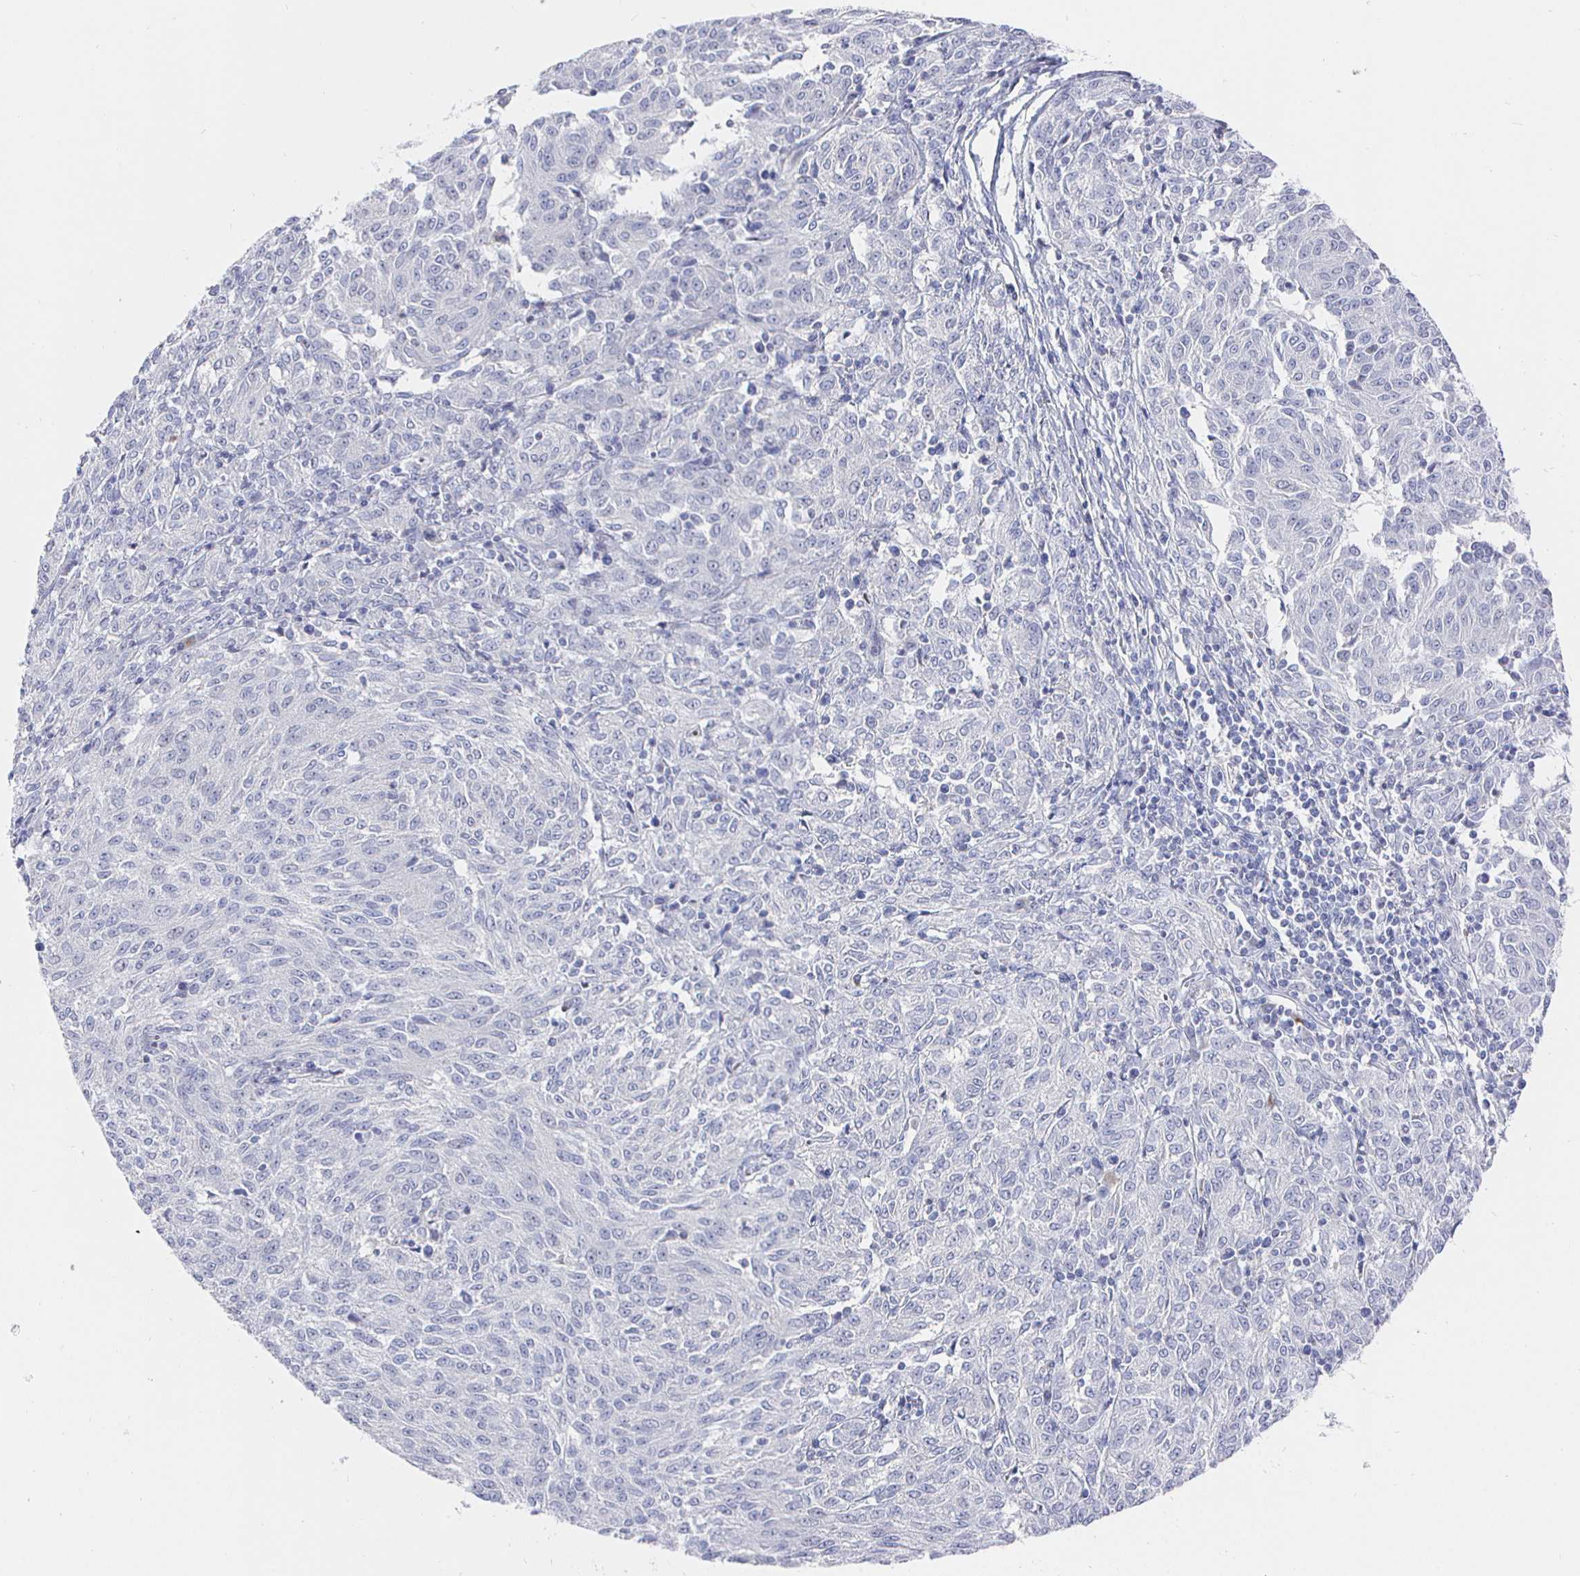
{"staining": {"intensity": "negative", "quantity": "none", "location": "none"}, "tissue": "melanoma", "cell_type": "Tumor cells", "image_type": "cancer", "snomed": [{"axis": "morphology", "description": "Malignant melanoma, NOS"}, {"axis": "topography", "description": "Skin"}], "caption": "High power microscopy photomicrograph of an immunohistochemistry photomicrograph of melanoma, revealing no significant positivity in tumor cells.", "gene": "LRRC23", "patient": {"sex": "female", "age": 72}}